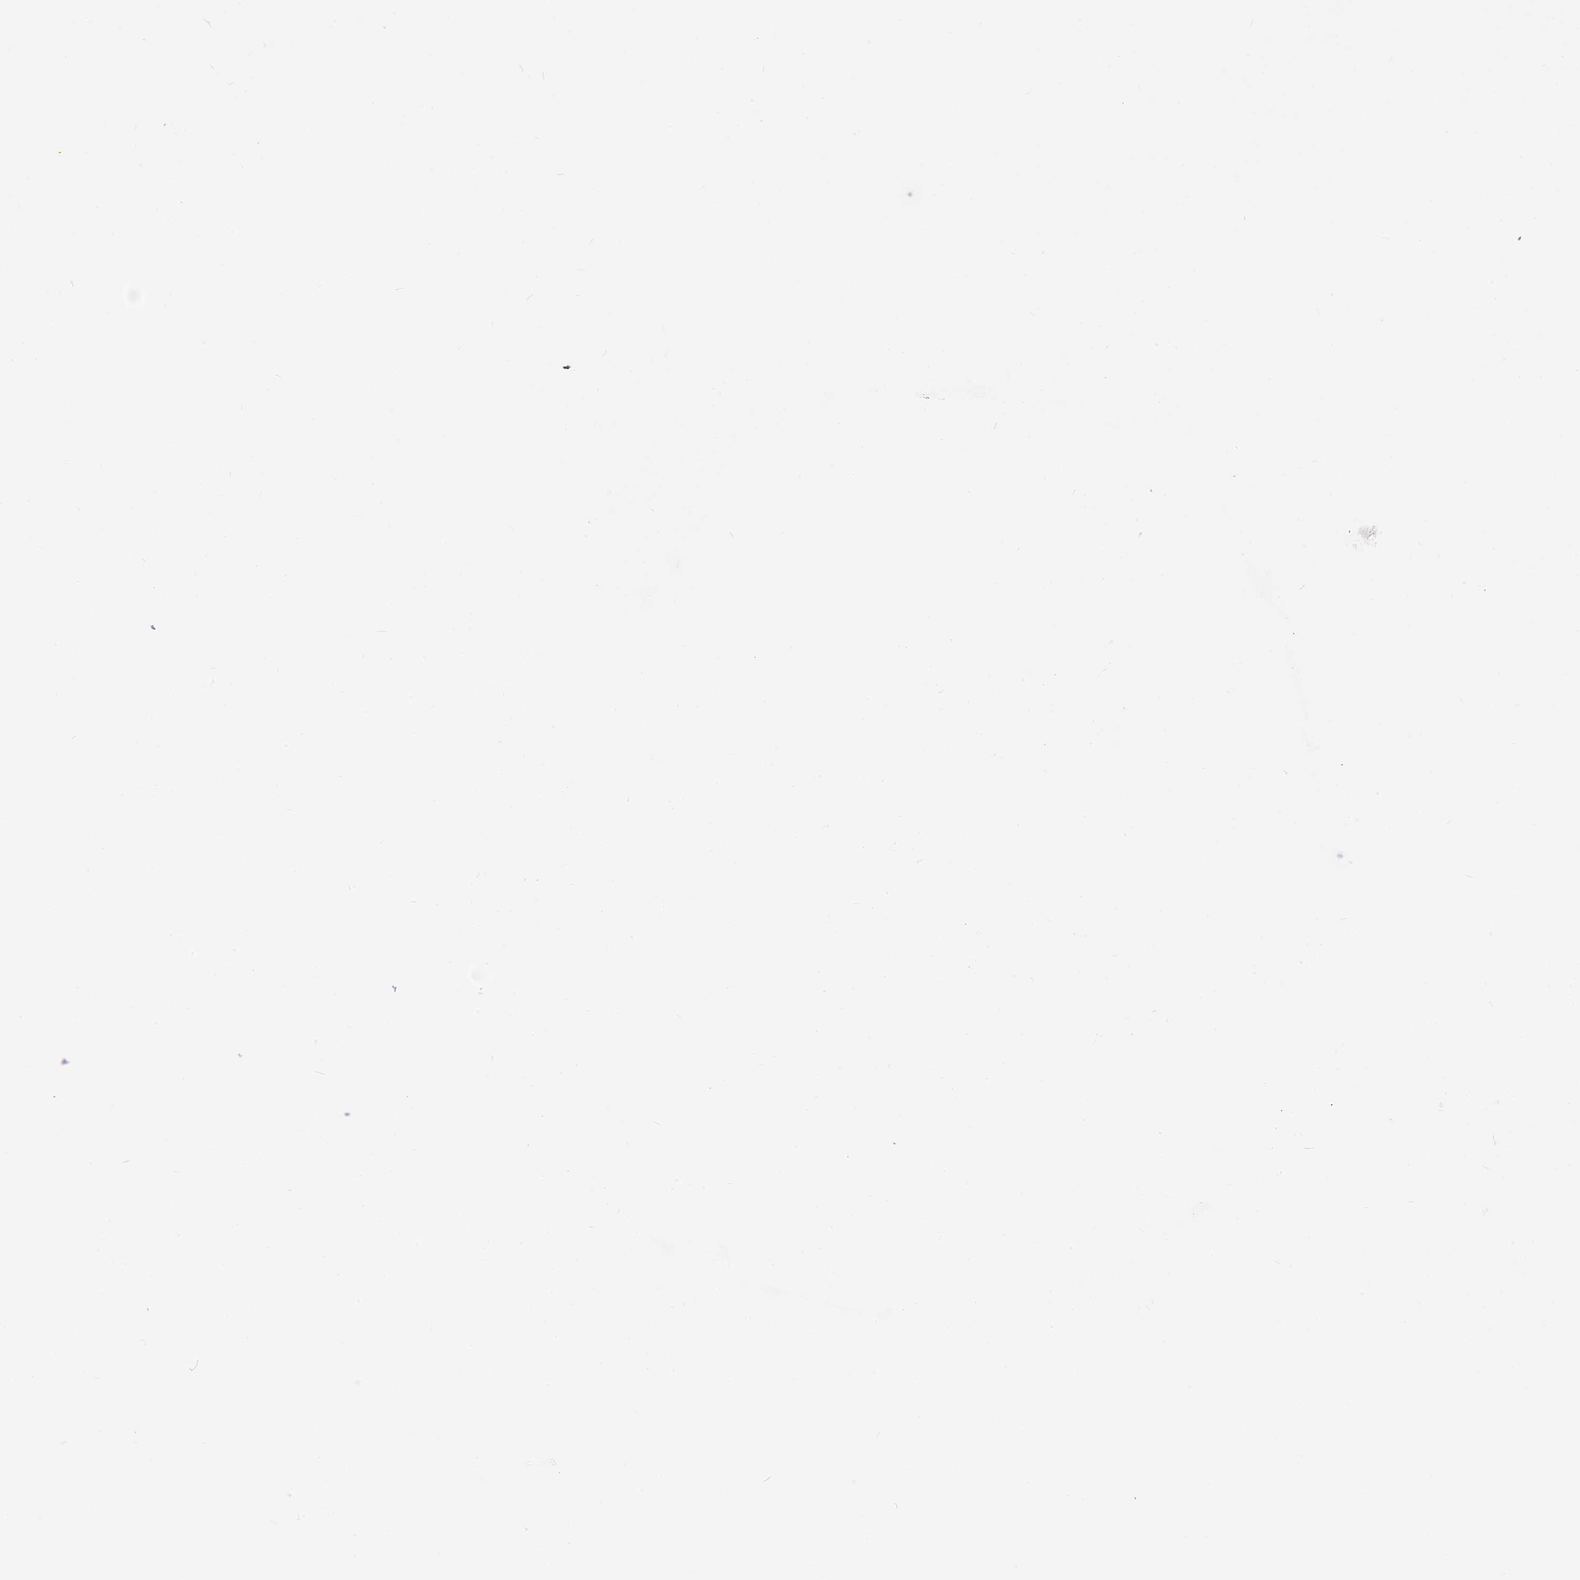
{"staining": {"intensity": "weak", "quantity": ">75%", "location": "cytoplasmic/membranous"}, "tissue": "stomach cancer", "cell_type": "Tumor cells", "image_type": "cancer", "snomed": [{"axis": "morphology", "description": "Adenocarcinoma, NOS"}, {"axis": "topography", "description": "Stomach"}], "caption": "Tumor cells display weak cytoplasmic/membranous positivity in about >75% of cells in stomach cancer (adenocarcinoma).", "gene": "EXOSC9", "patient": {"sex": "female", "age": 65}}